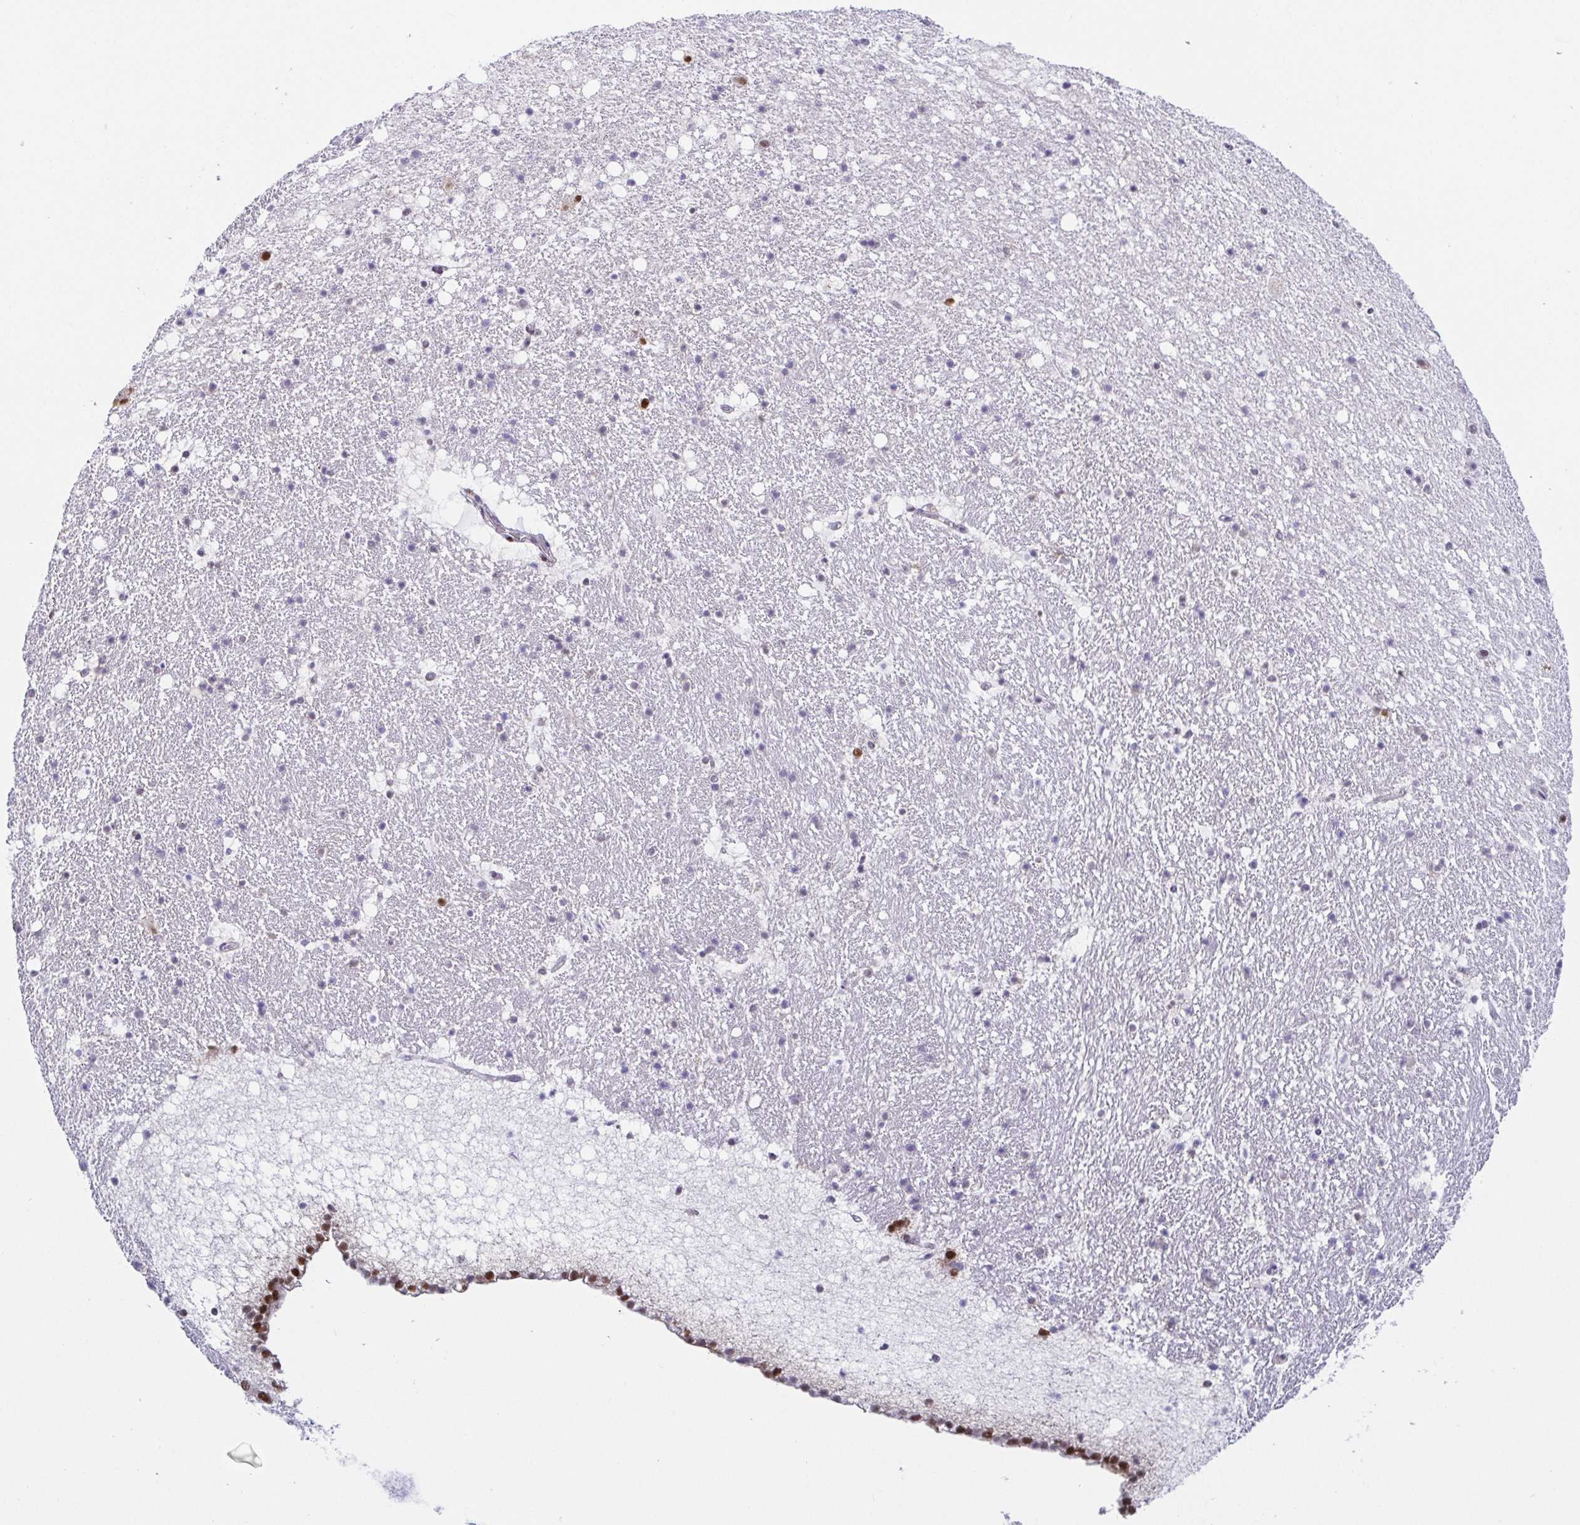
{"staining": {"intensity": "negative", "quantity": "none", "location": "none"}, "tissue": "hippocampus", "cell_type": "Glial cells", "image_type": "normal", "snomed": [{"axis": "morphology", "description": "Normal tissue, NOS"}, {"axis": "topography", "description": "Hippocampus"}], "caption": "Glial cells show no significant positivity in normal hippocampus.", "gene": "EWSR1", "patient": {"sex": "female", "age": 42}}